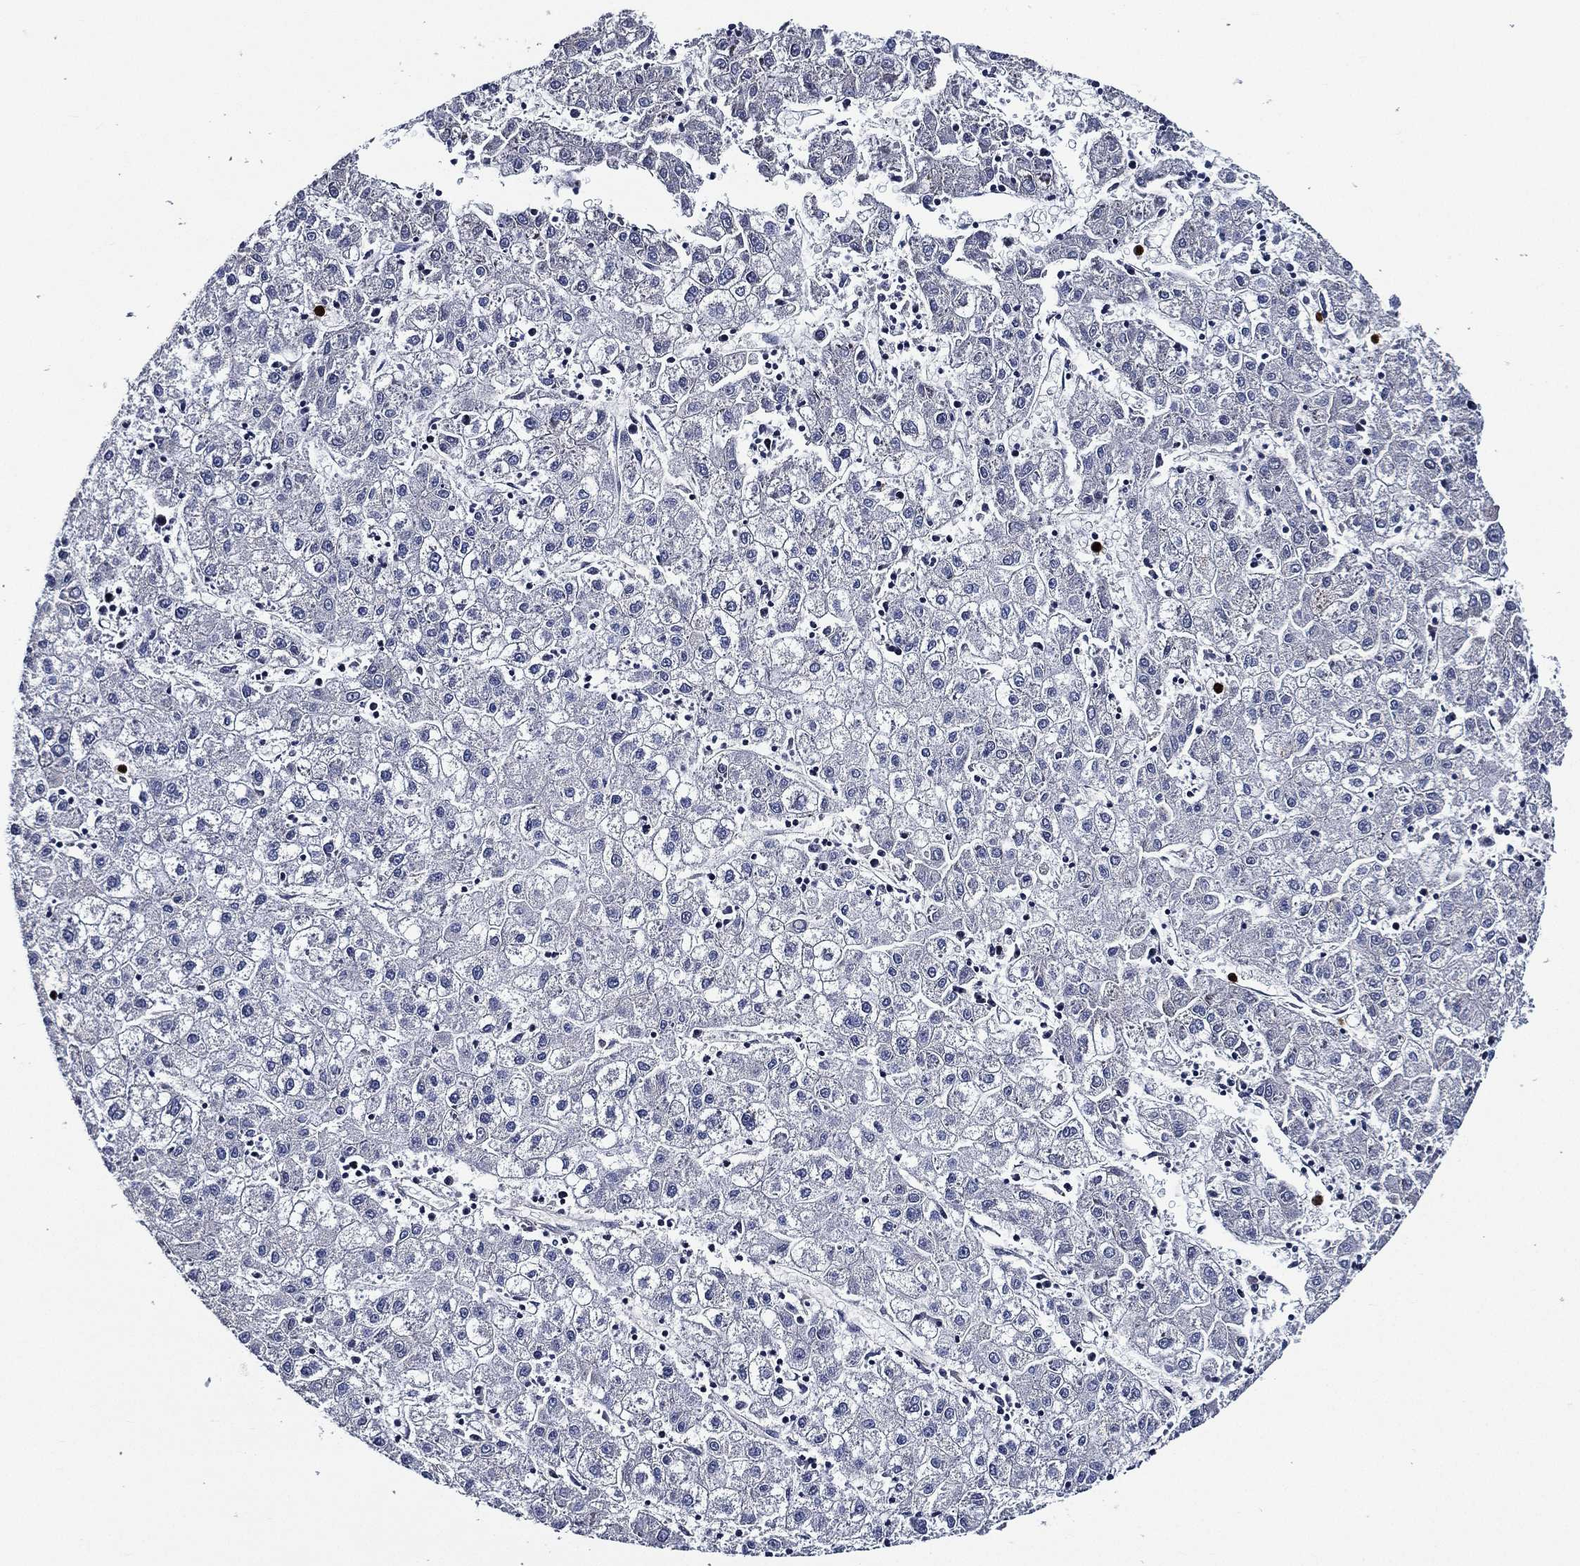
{"staining": {"intensity": "negative", "quantity": "none", "location": "none"}, "tissue": "liver cancer", "cell_type": "Tumor cells", "image_type": "cancer", "snomed": [{"axis": "morphology", "description": "Carcinoma, Hepatocellular, NOS"}, {"axis": "topography", "description": "Liver"}], "caption": "A micrograph of liver cancer (hepatocellular carcinoma) stained for a protein exhibits no brown staining in tumor cells. (DAB immunohistochemistry, high magnification).", "gene": "KIF20B", "patient": {"sex": "male", "age": 72}}